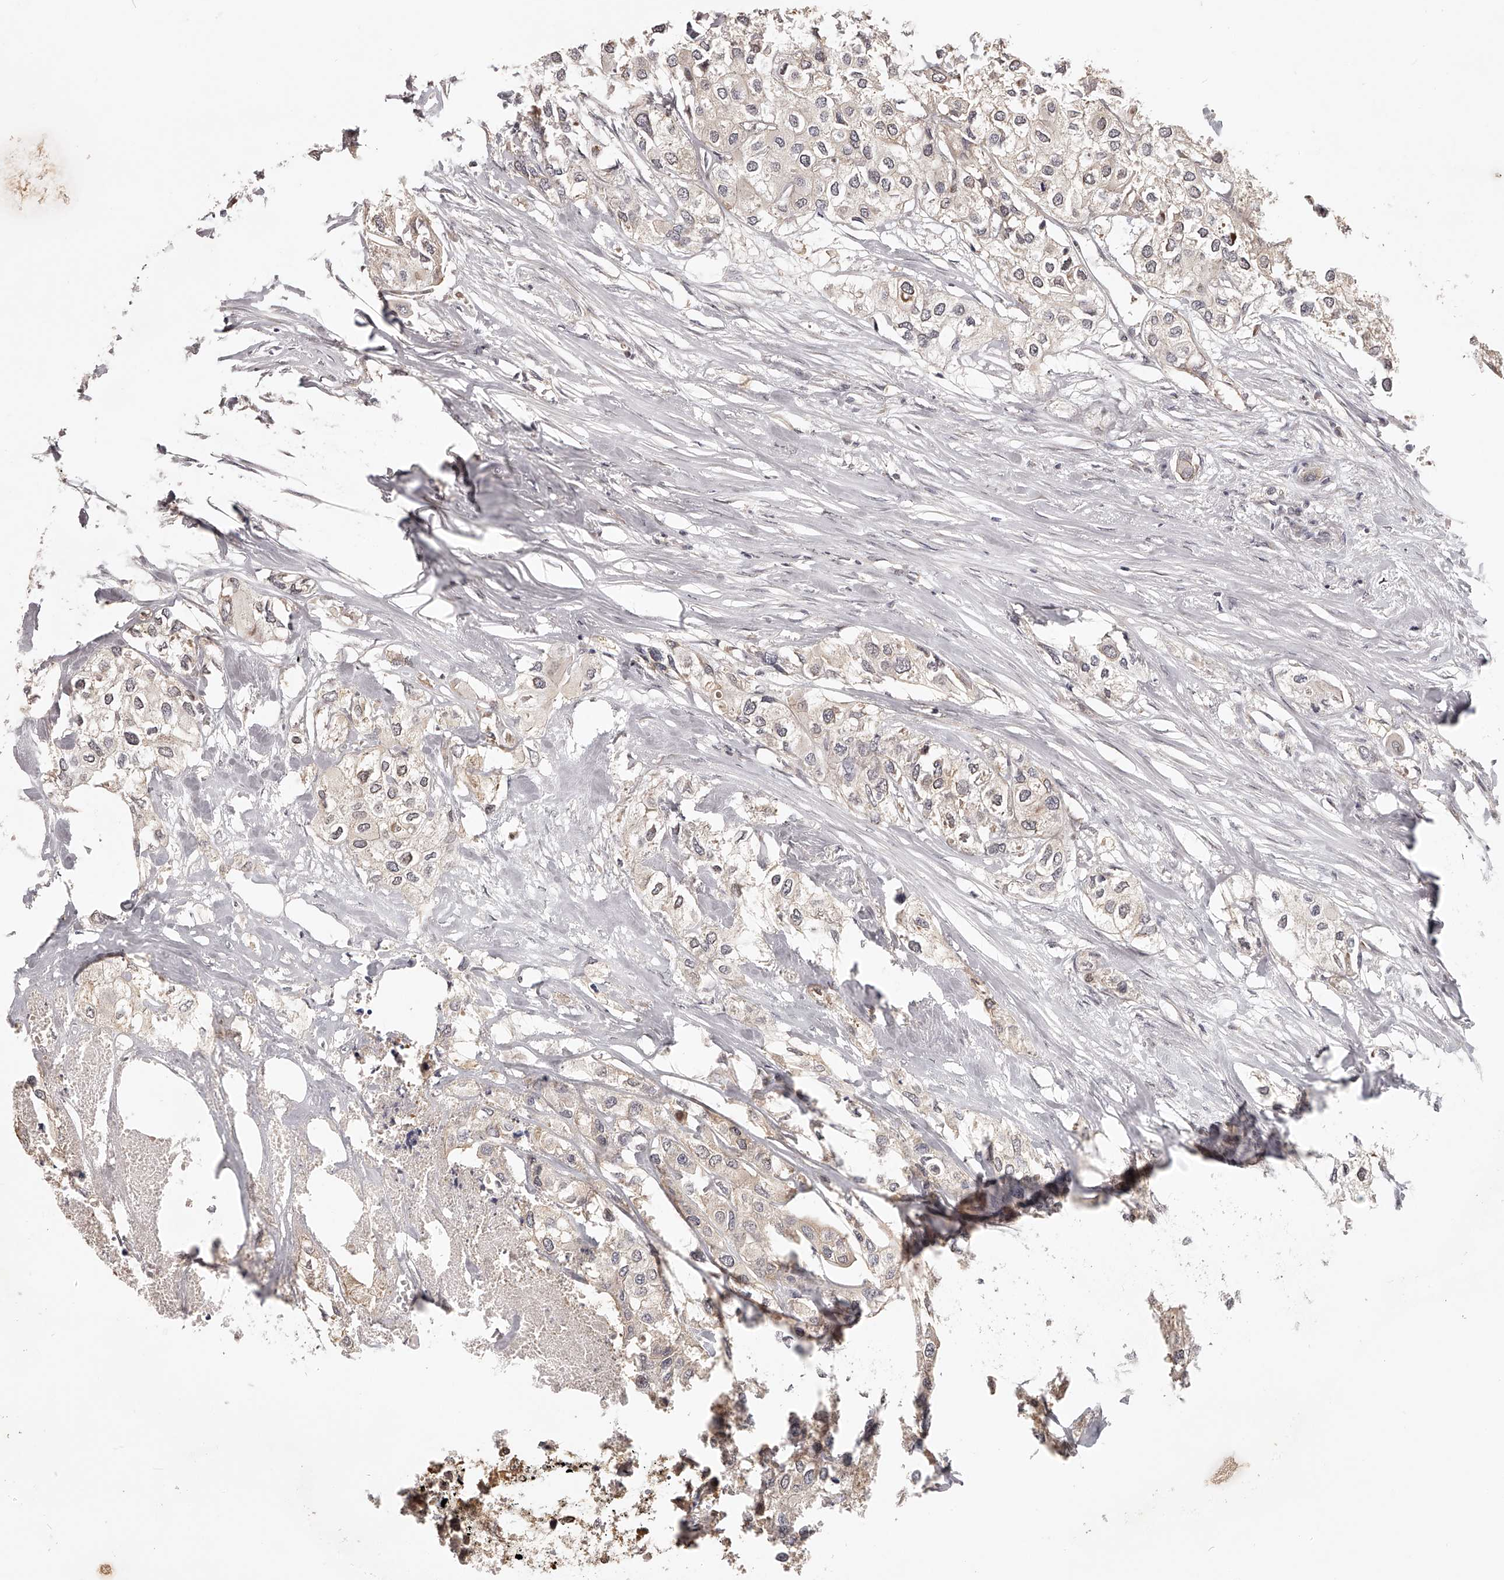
{"staining": {"intensity": "weak", "quantity": "25%-75%", "location": "cytoplasmic/membranous"}, "tissue": "urothelial cancer", "cell_type": "Tumor cells", "image_type": "cancer", "snomed": [{"axis": "morphology", "description": "Urothelial carcinoma, High grade"}, {"axis": "topography", "description": "Urinary bladder"}], "caption": "High-grade urothelial carcinoma stained for a protein displays weak cytoplasmic/membranous positivity in tumor cells. (DAB (3,3'-diaminobenzidine) IHC with brightfield microscopy, high magnification).", "gene": "ZNF582", "patient": {"sex": "male", "age": 64}}